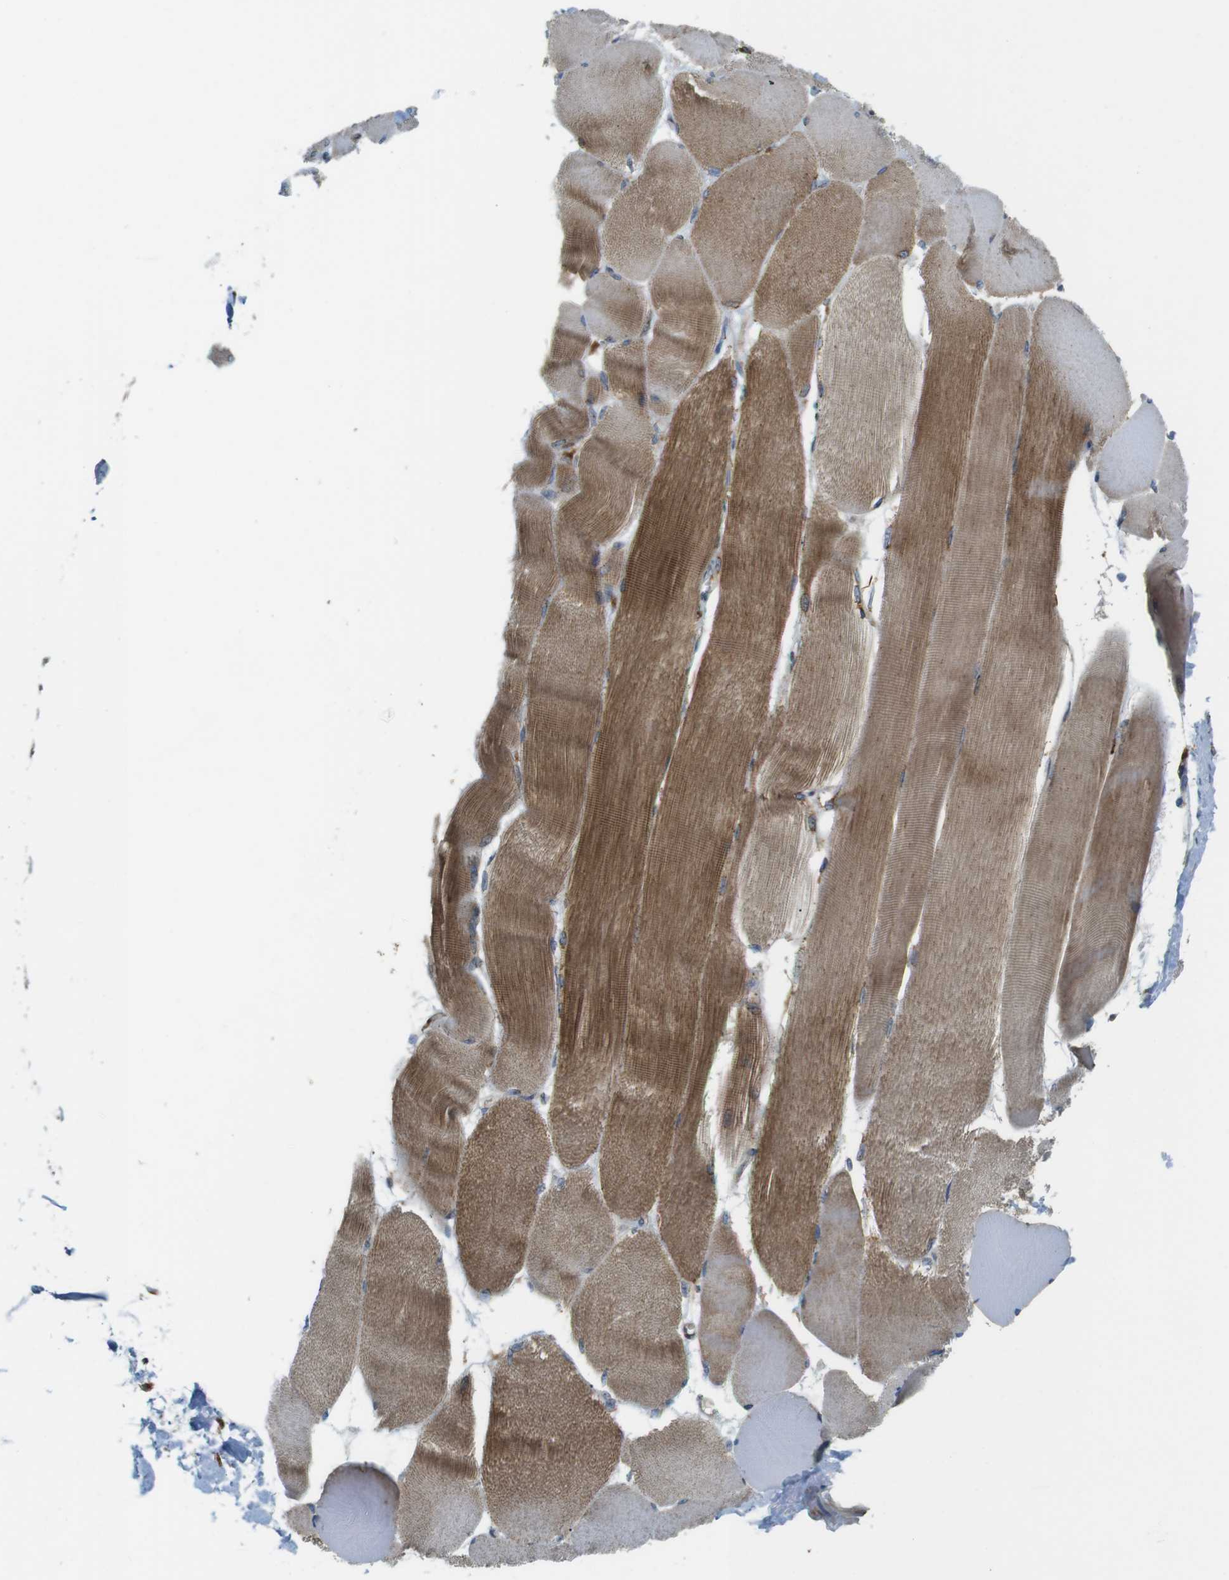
{"staining": {"intensity": "strong", "quantity": ">75%", "location": "cytoplasmic/membranous"}, "tissue": "skeletal muscle", "cell_type": "Myocytes", "image_type": "normal", "snomed": [{"axis": "morphology", "description": "Normal tissue, NOS"}, {"axis": "morphology", "description": "Squamous cell carcinoma, NOS"}, {"axis": "topography", "description": "Skeletal muscle"}], "caption": "Strong cytoplasmic/membranous positivity is identified in about >75% of myocytes in benign skeletal muscle. (brown staining indicates protein expression, while blue staining denotes nuclei).", "gene": "TMEM143", "patient": {"sex": "male", "age": 51}}